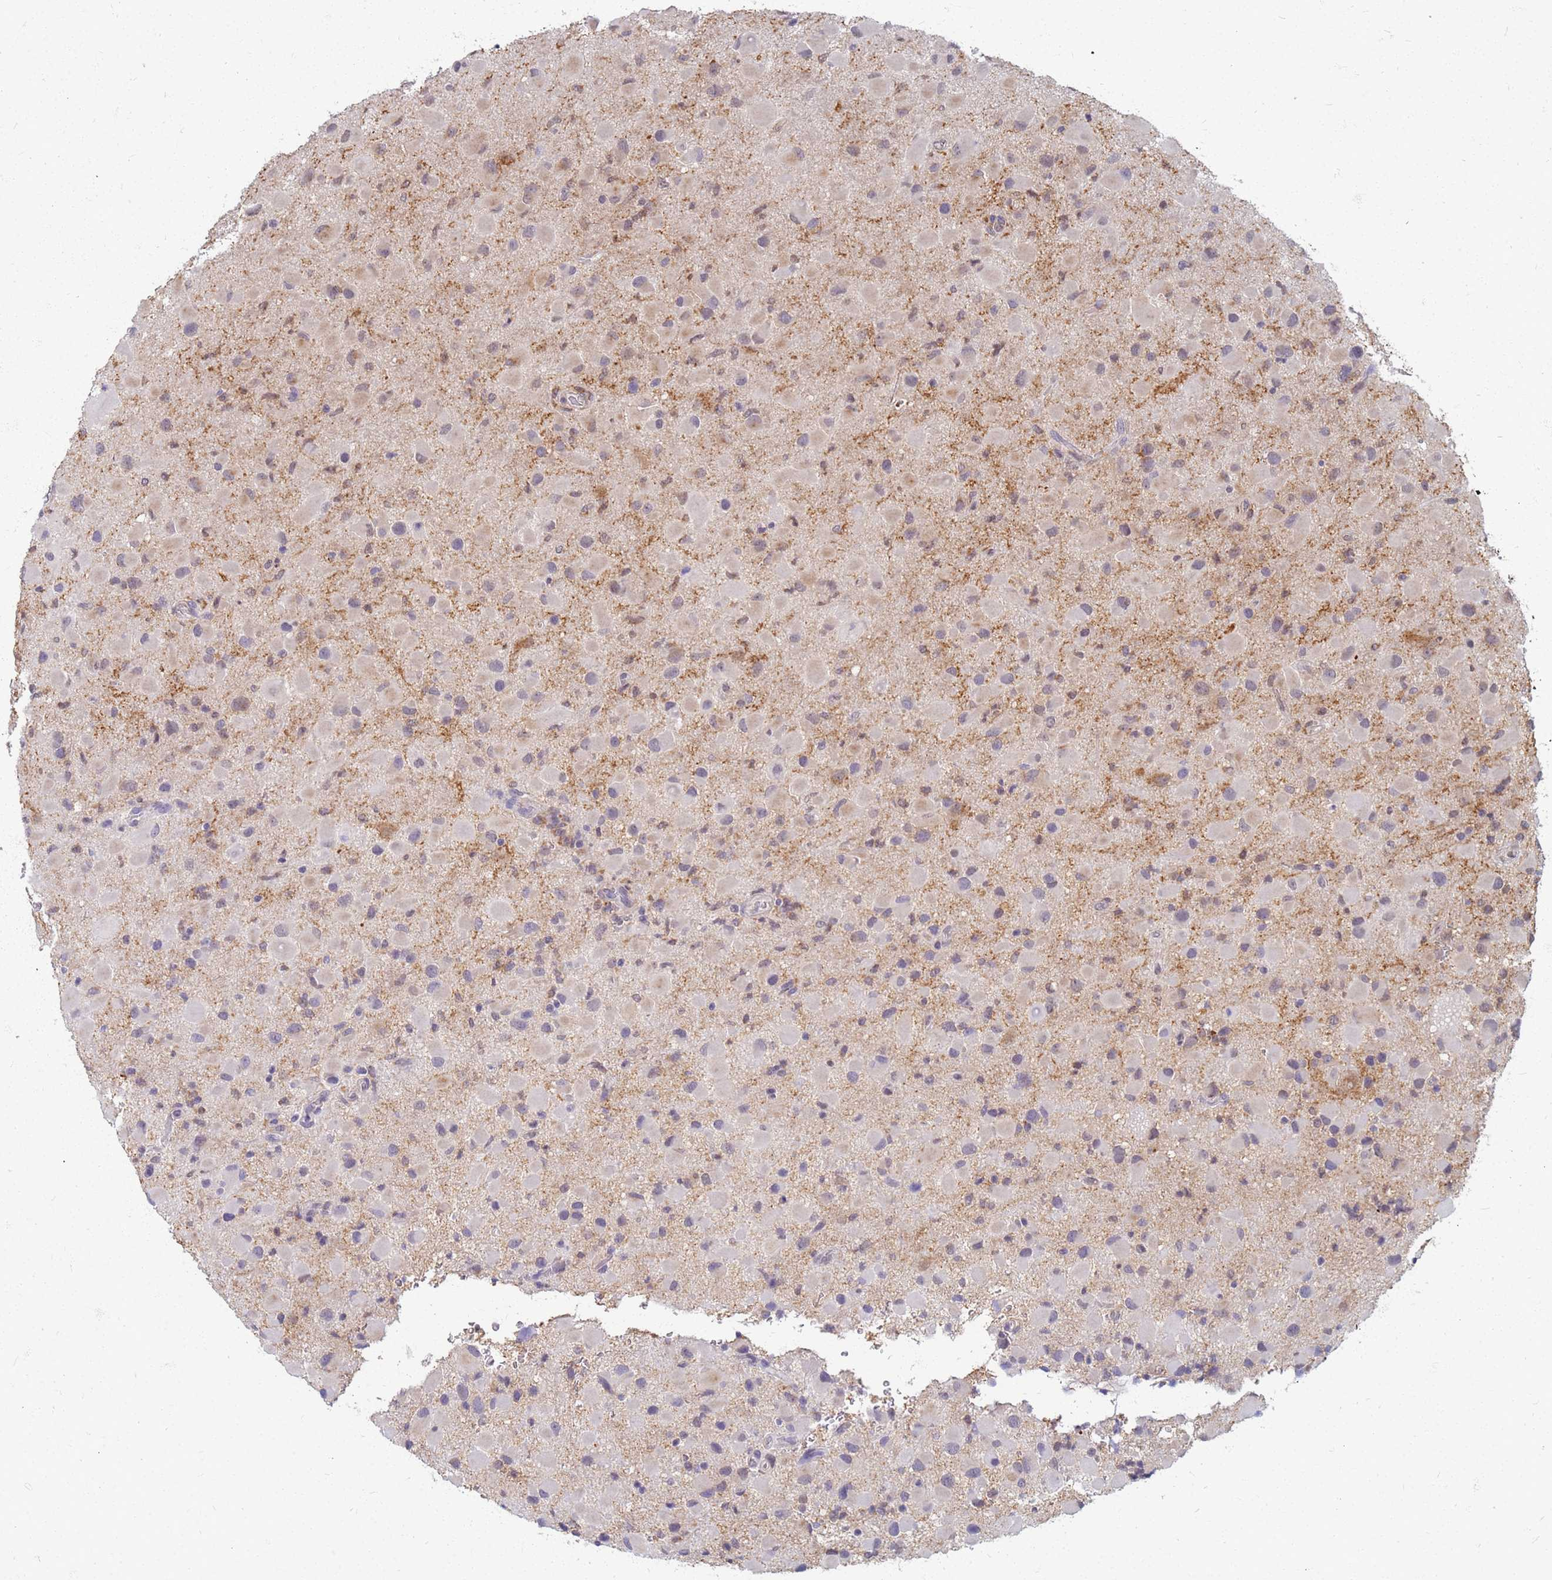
{"staining": {"intensity": "weak", "quantity": "<25%", "location": "cytoplasmic/membranous"}, "tissue": "glioma", "cell_type": "Tumor cells", "image_type": "cancer", "snomed": [{"axis": "morphology", "description": "Glioma, malignant, Low grade"}, {"axis": "topography", "description": "Brain"}], "caption": "Tumor cells show no significant positivity in malignant glioma (low-grade).", "gene": "ATP6V1E1", "patient": {"sex": "female", "age": 32}}